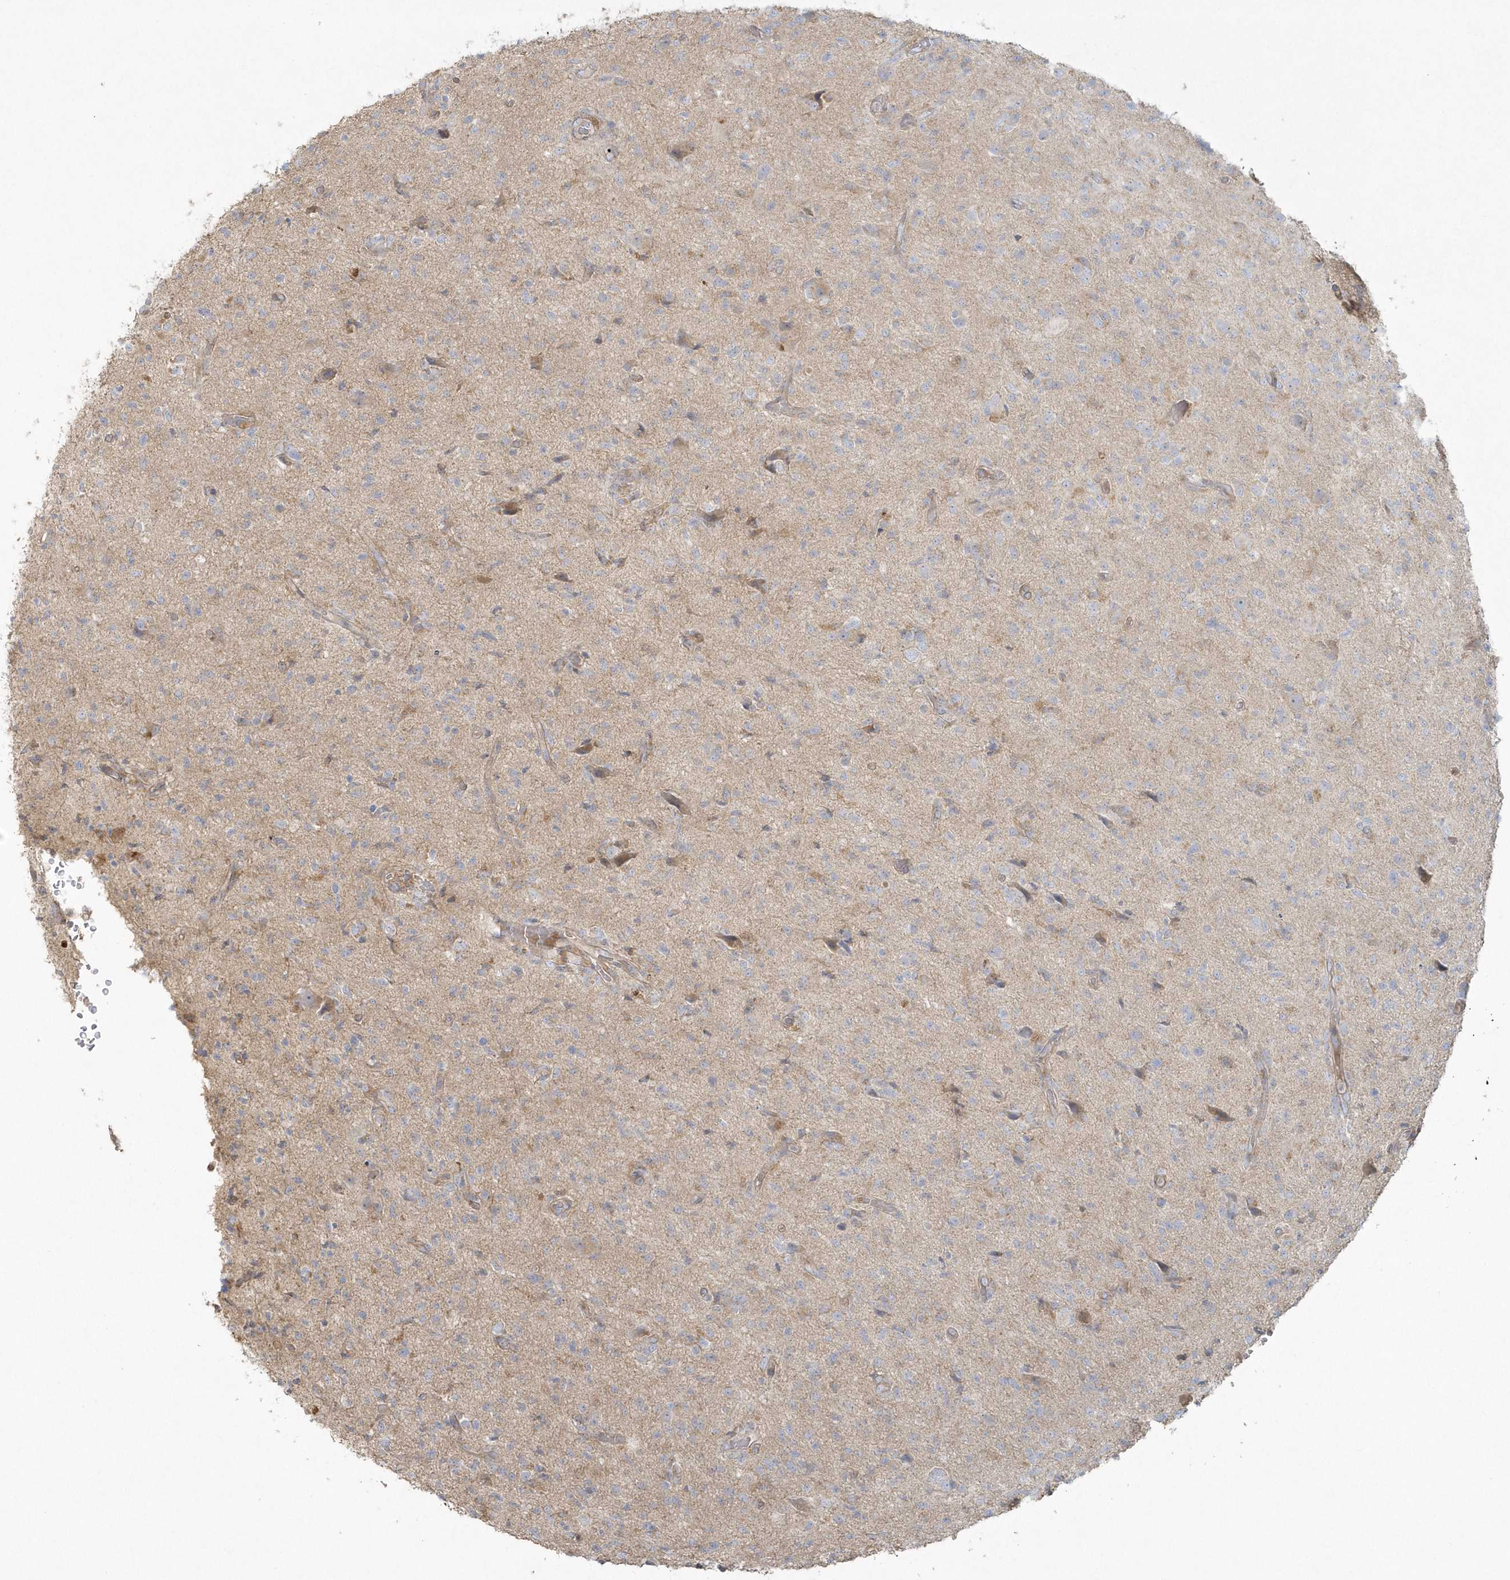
{"staining": {"intensity": "negative", "quantity": "none", "location": "none"}, "tissue": "glioma", "cell_type": "Tumor cells", "image_type": "cancer", "snomed": [{"axis": "morphology", "description": "Glioma, malignant, High grade"}, {"axis": "topography", "description": "Brain"}], "caption": "The image reveals no staining of tumor cells in high-grade glioma (malignant). Brightfield microscopy of immunohistochemistry (IHC) stained with DAB (3,3'-diaminobenzidine) (brown) and hematoxylin (blue), captured at high magnification.", "gene": "BLTP3A", "patient": {"sex": "female", "age": 57}}